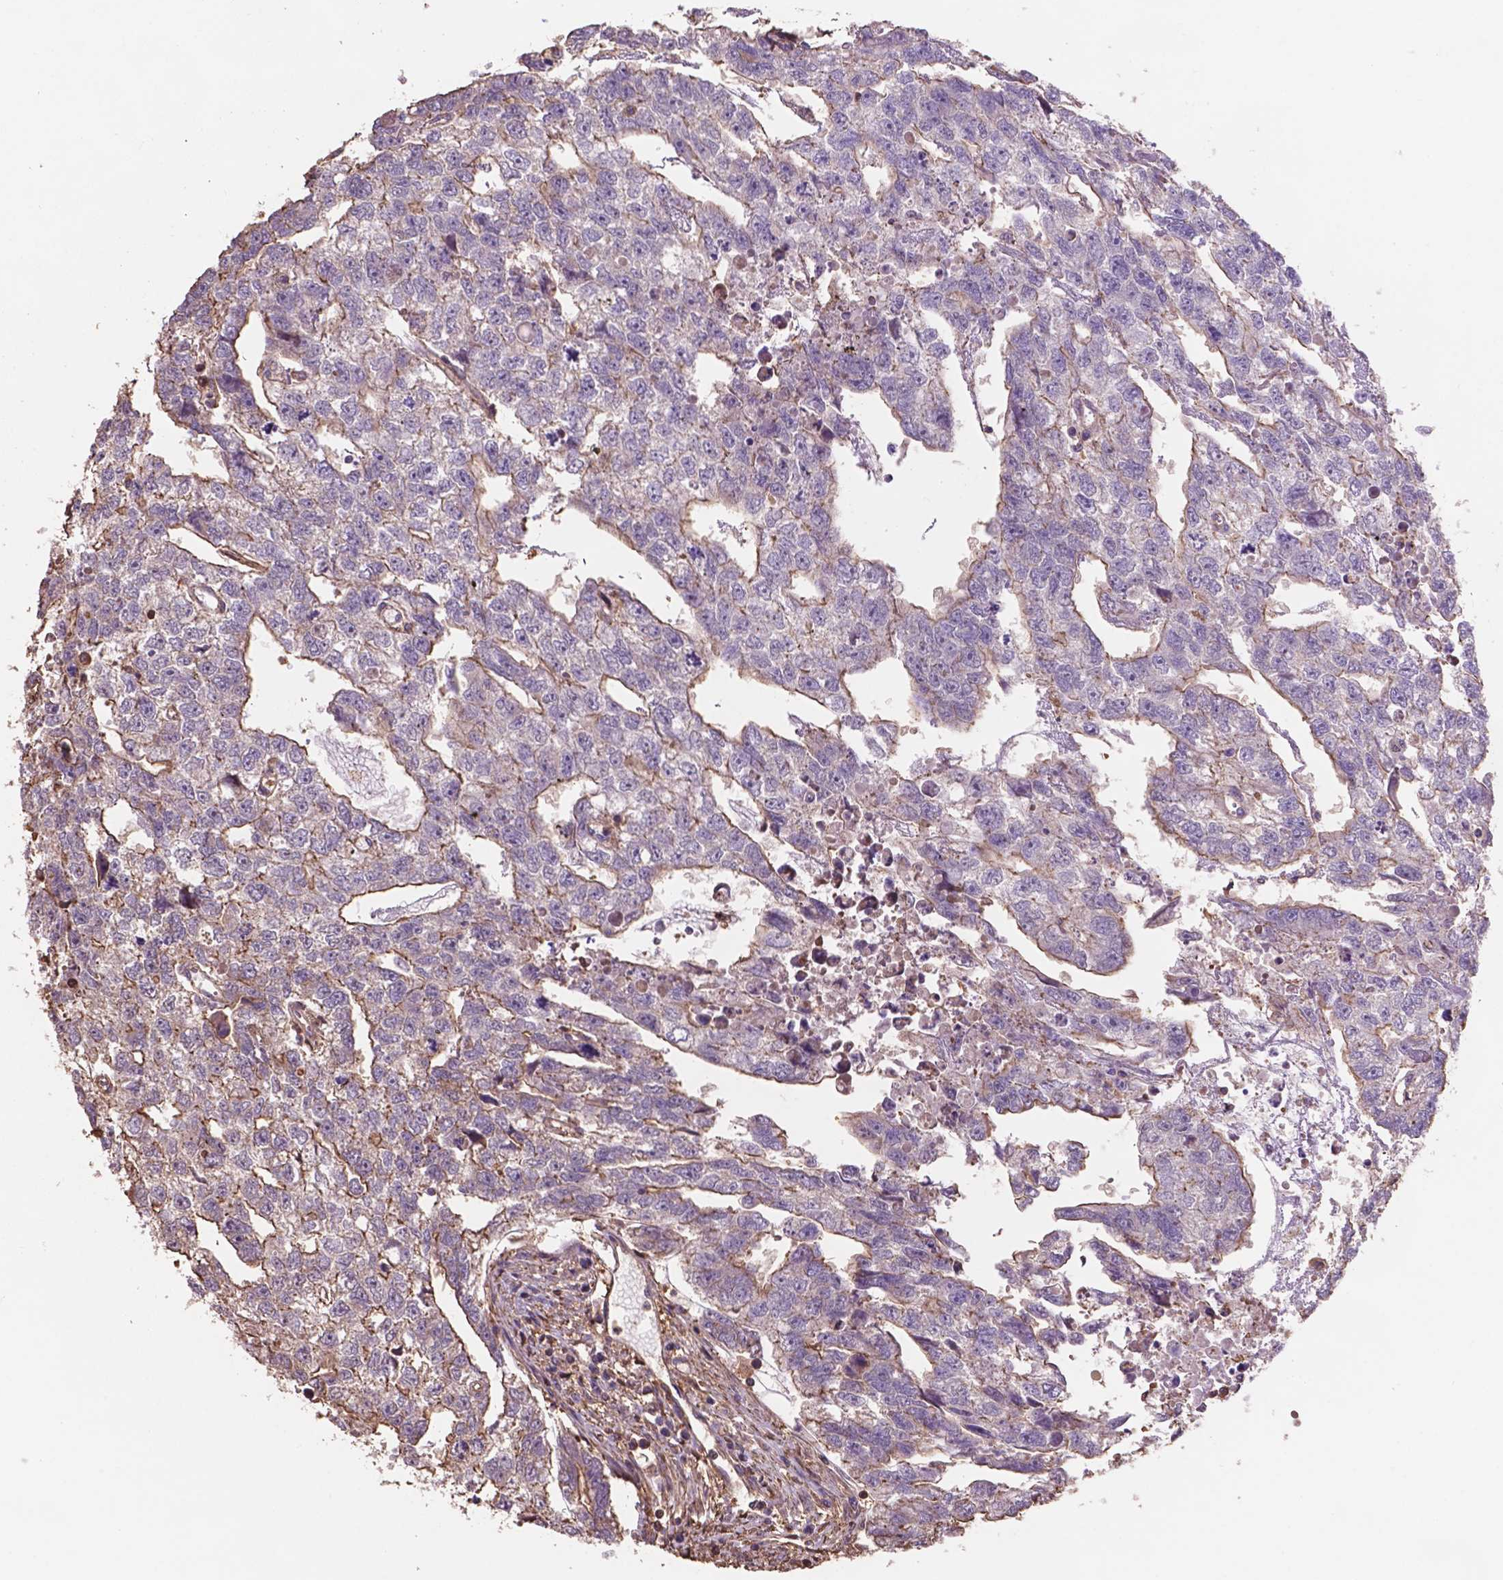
{"staining": {"intensity": "moderate", "quantity": "<25%", "location": "cytoplasmic/membranous"}, "tissue": "testis cancer", "cell_type": "Tumor cells", "image_type": "cancer", "snomed": [{"axis": "morphology", "description": "Carcinoma, Embryonal, NOS"}, {"axis": "morphology", "description": "Teratoma, malignant, NOS"}, {"axis": "topography", "description": "Testis"}], "caption": "Testis cancer tissue exhibits moderate cytoplasmic/membranous positivity in approximately <25% of tumor cells", "gene": "NIPA2", "patient": {"sex": "male", "age": 44}}